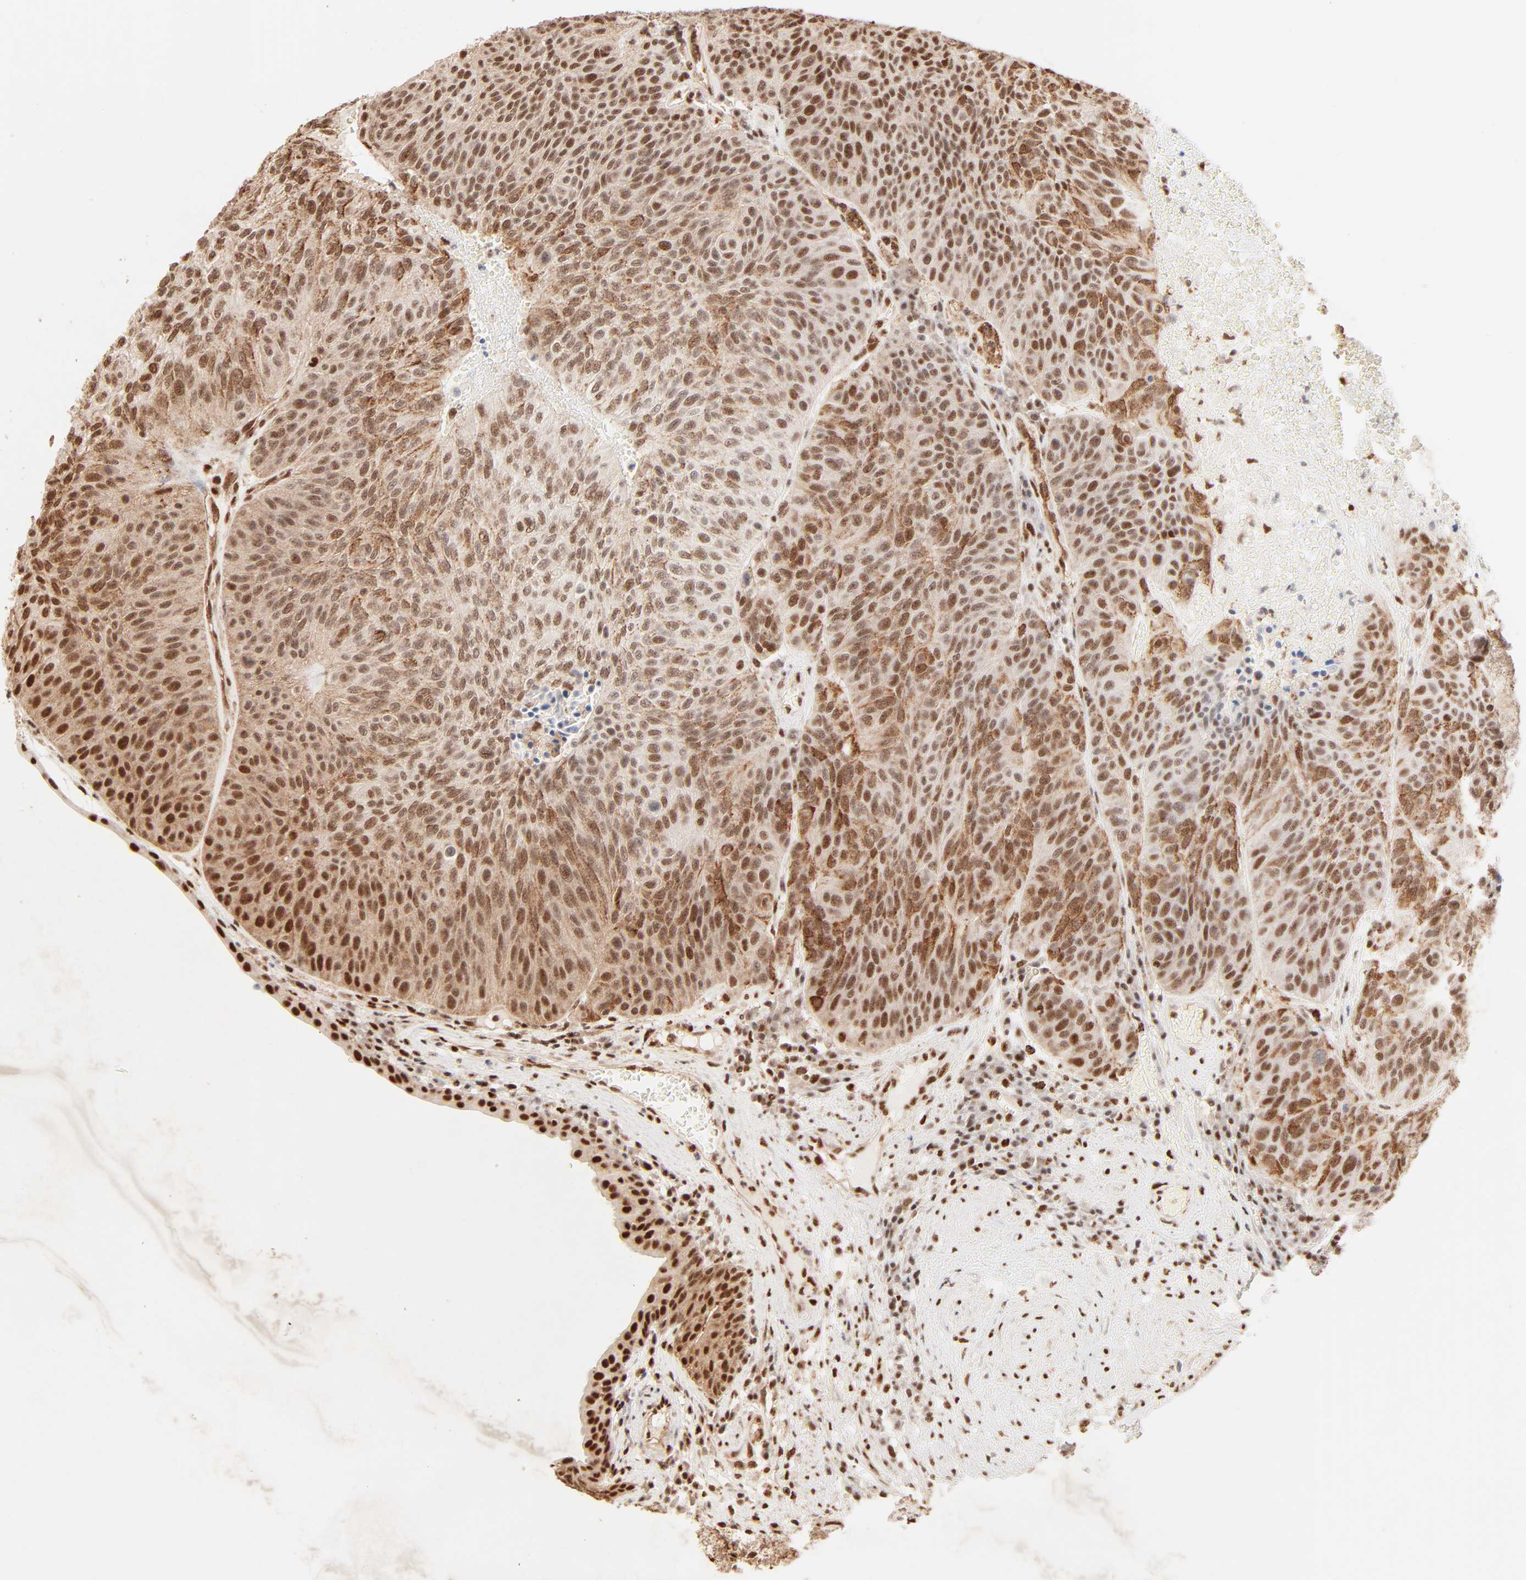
{"staining": {"intensity": "strong", "quantity": ">75%", "location": "cytoplasmic/membranous,nuclear"}, "tissue": "urothelial cancer", "cell_type": "Tumor cells", "image_type": "cancer", "snomed": [{"axis": "morphology", "description": "Urothelial carcinoma, High grade"}, {"axis": "topography", "description": "Urinary bladder"}], "caption": "IHC histopathology image of neoplastic tissue: high-grade urothelial carcinoma stained using IHC exhibits high levels of strong protein expression localized specifically in the cytoplasmic/membranous and nuclear of tumor cells, appearing as a cytoplasmic/membranous and nuclear brown color.", "gene": "FAM50A", "patient": {"sex": "male", "age": 66}}